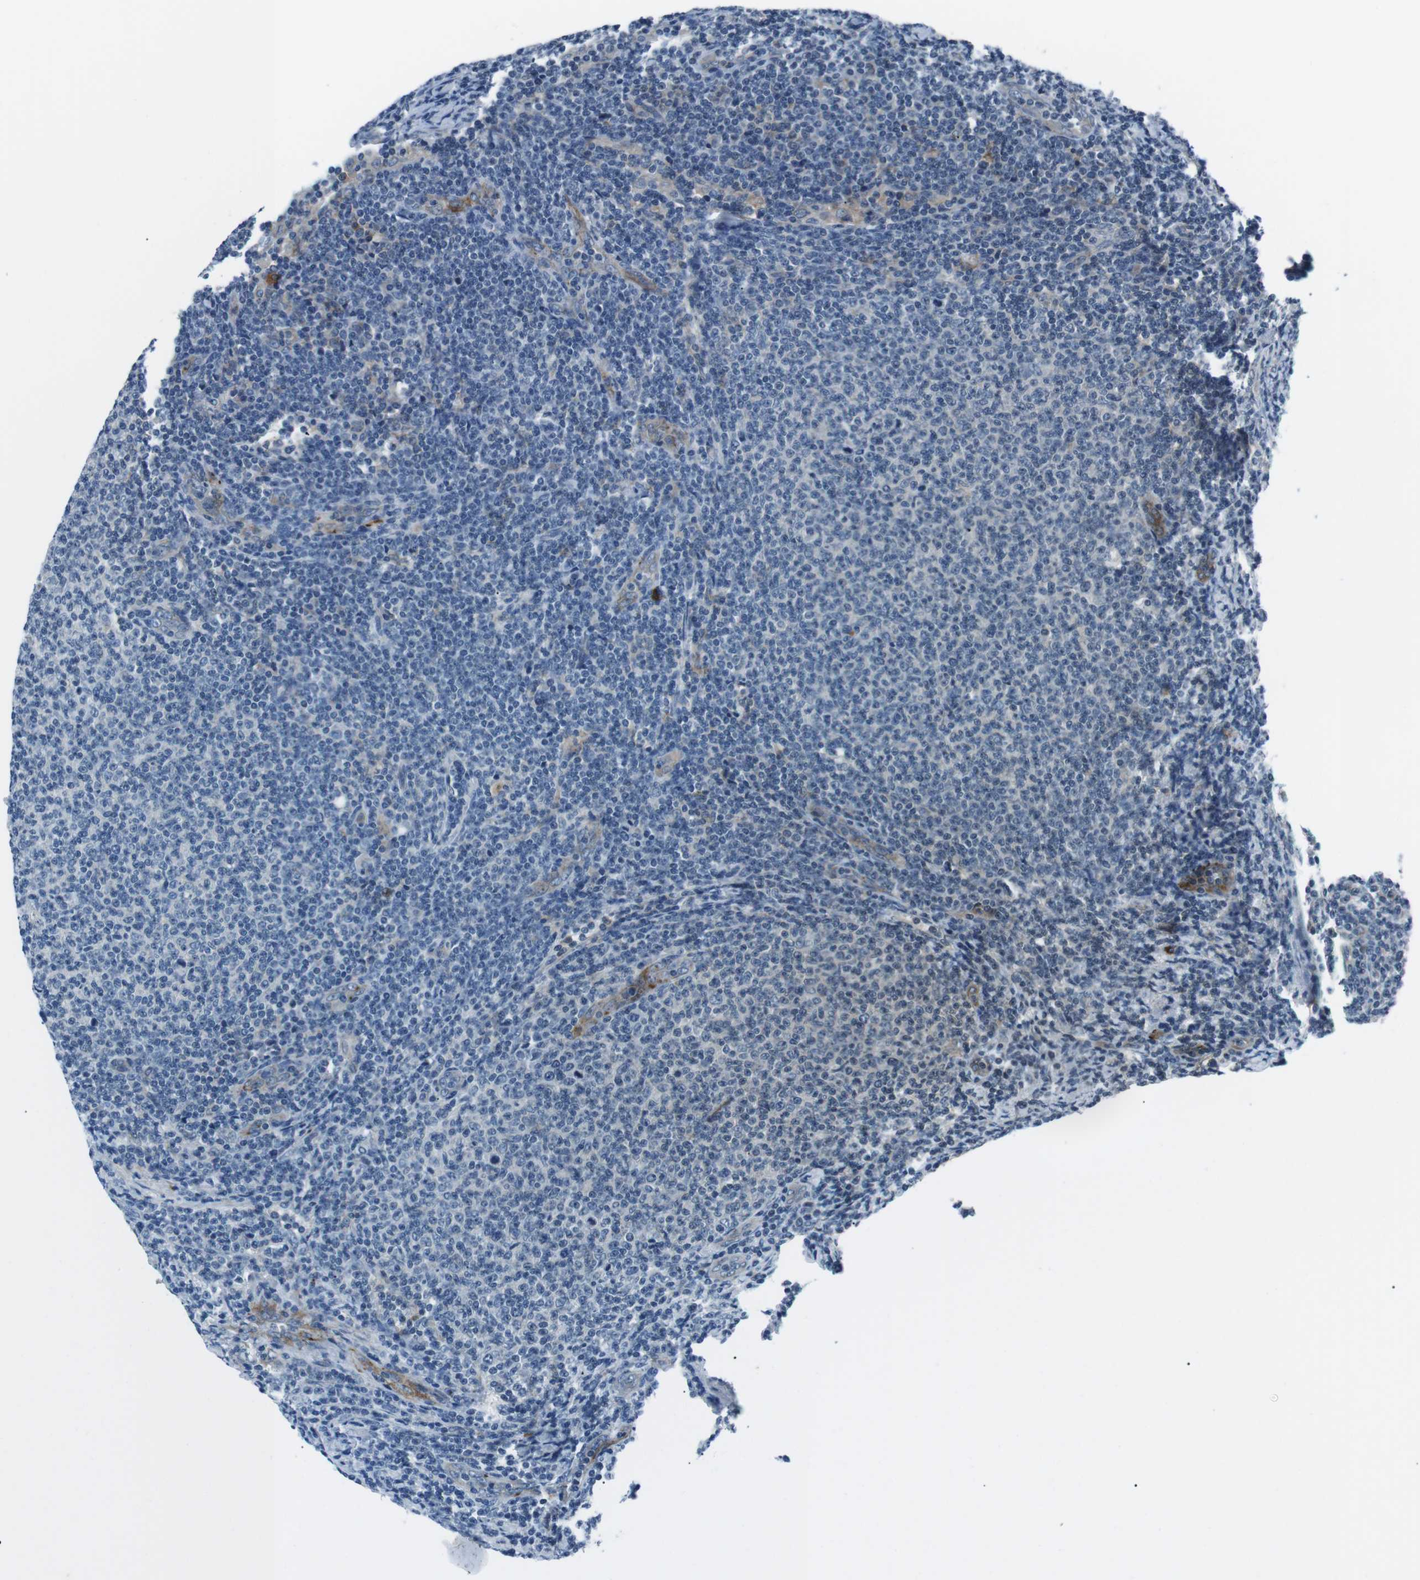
{"staining": {"intensity": "weak", "quantity": "<25%", "location": "cytoplasmic/membranous"}, "tissue": "lymphoma", "cell_type": "Tumor cells", "image_type": "cancer", "snomed": [{"axis": "morphology", "description": "Malignant lymphoma, non-Hodgkin's type, Low grade"}, {"axis": "topography", "description": "Lymph node"}], "caption": "This is an immunohistochemistry (IHC) micrograph of low-grade malignant lymphoma, non-Hodgkin's type. There is no expression in tumor cells.", "gene": "CSF2RA", "patient": {"sex": "male", "age": 66}}